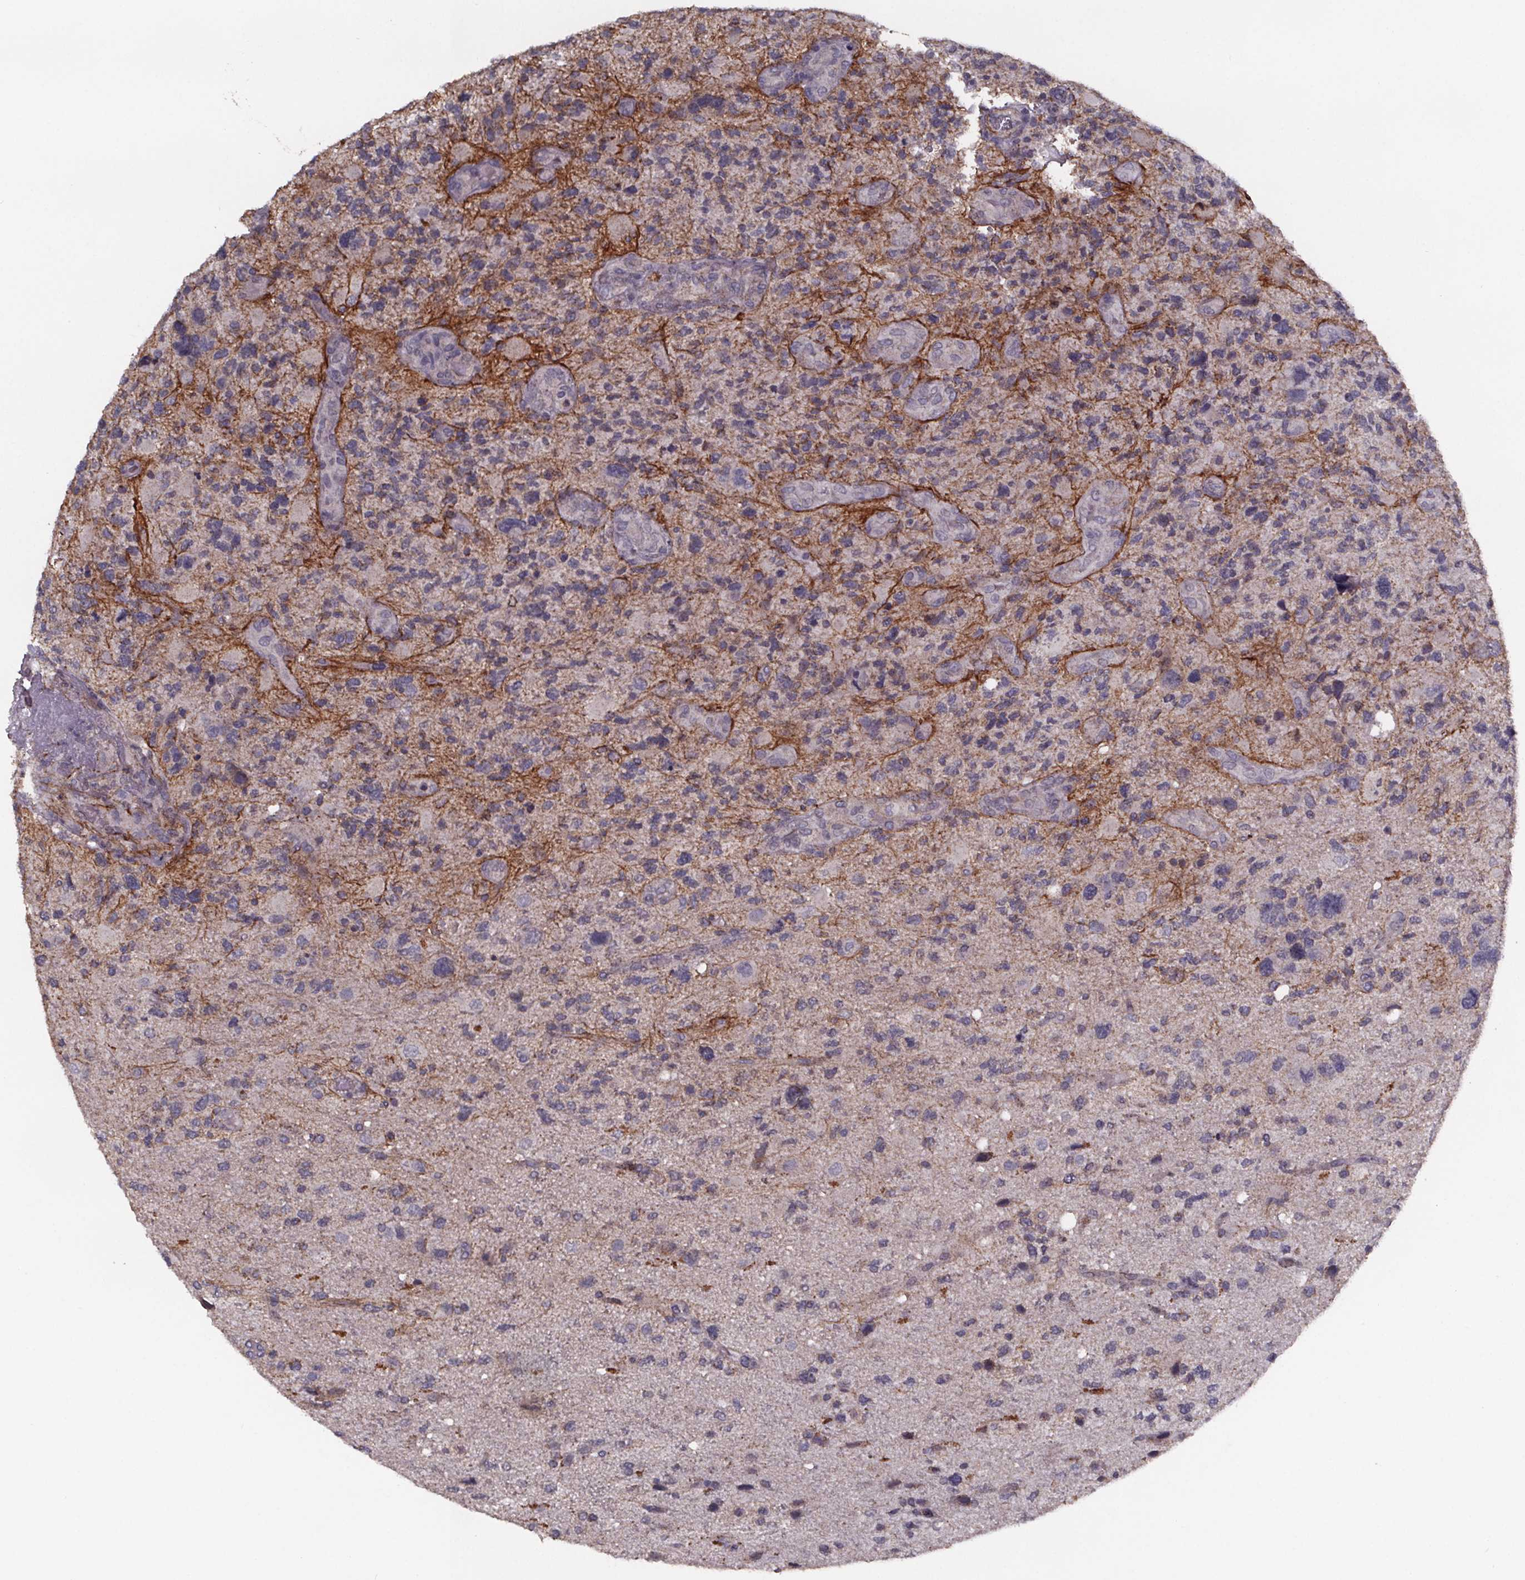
{"staining": {"intensity": "negative", "quantity": "none", "location": "none"}, "tissue": "glioma", "cell_type": "Tumor cells", "image_type": "cancer", "snomed": [{"axis": "morphology", "description": "Glioma, malignant, High grade"}, {"axis": "topography", "description": "Brain"}], "caption": "Tumor cells are negative for brown protein staining in glioma.", "gene": "PALLD", "patient": {"sex": "female", "age": 71}}